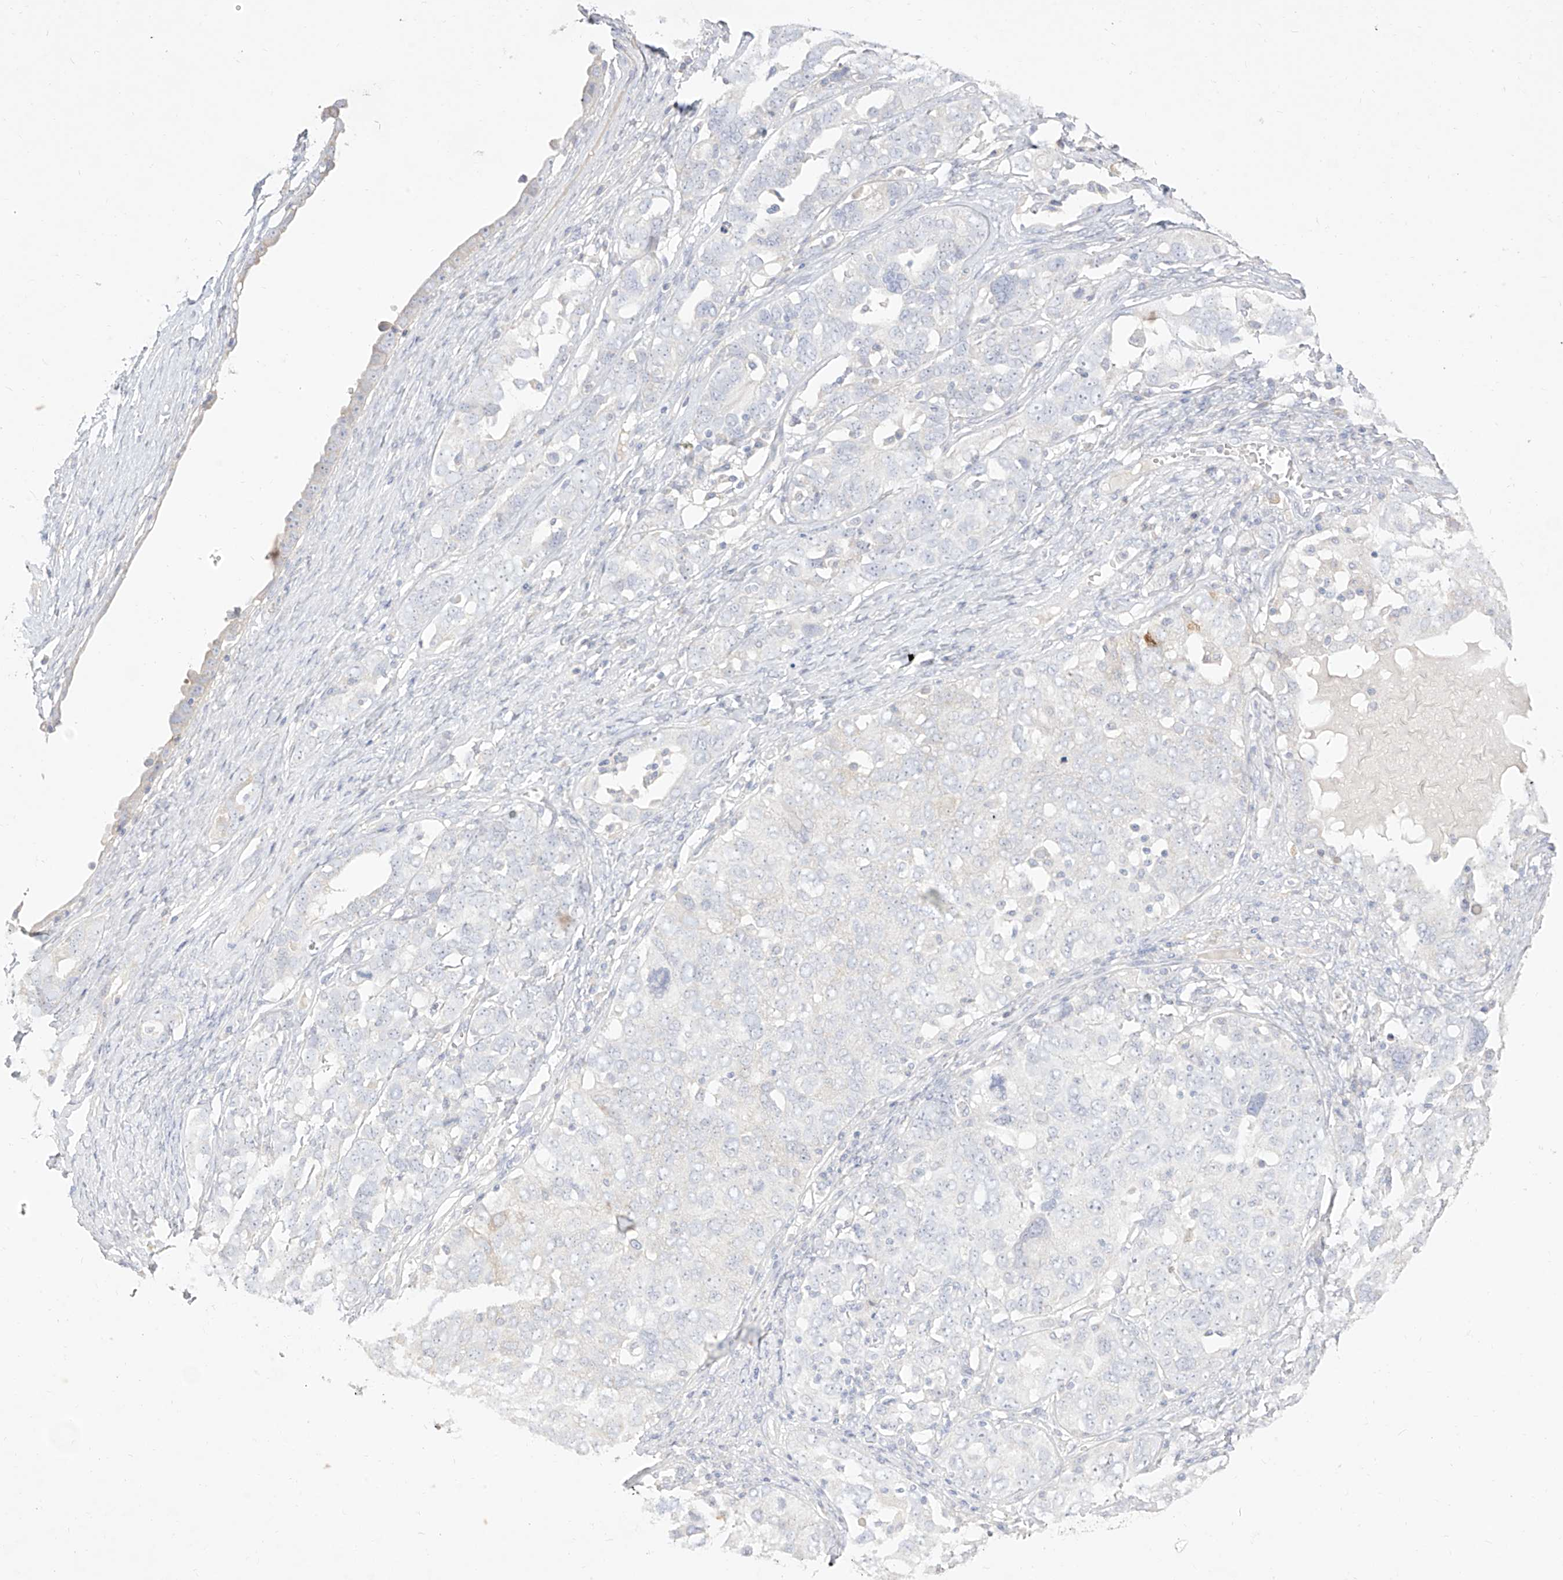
{"staining": {"intensity": "negative", "quantity": "none", "location": "none"}, "tissue": "ovarian cancer", "cell_type": "Tumor cells", "image_type": "cancer", "snomed": [{"axis": "morphology", "description": "Carcinoma, endometroid"}, {"axis": "topography", "description": "Ovary"}], "caption": "Ovarian cancer stained for a protein using IHC displays no expression tumor cells.", "gene": "ARHGEF40", "patient": {"sex": "female", "age": 62}}